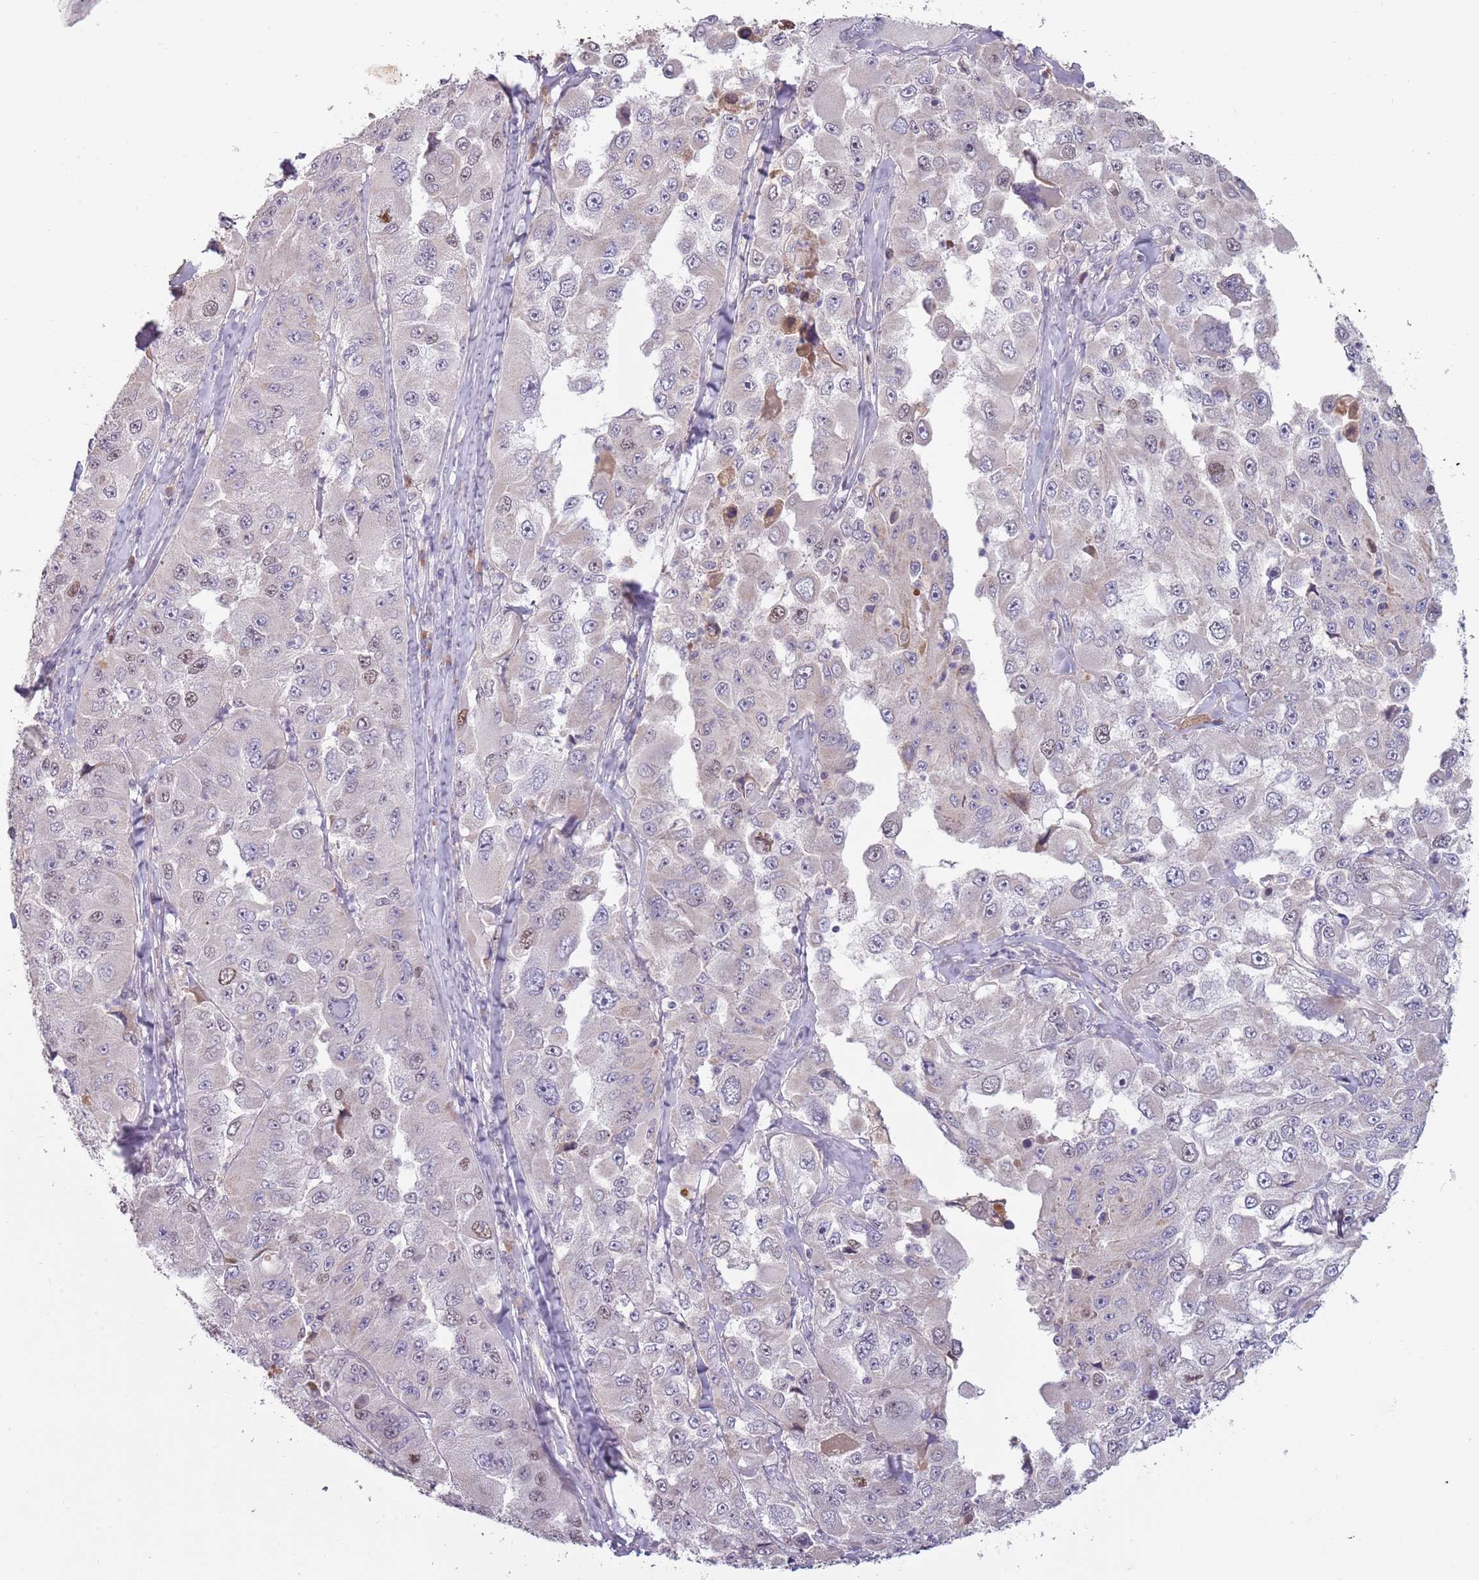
{"staining": {"intensity": "negative", "quantity": "none", "location": "none"}, "tissue": "melanoma", "cell_type": "Tumor cells", "image_type": "cancer", "snomed": [{"axis": "morphology", "description": "Malignant melanoma, Metastatic site"}, {"axis": "topography", "description": "Lymph node"}], "caption": "High power microscopy photomicrograph of an immunohistochemistry micrograph of malignant melanoma (metastatic site), revealing no significant staining in tumor cells. (DAB immunohistochemistry (IHC) visualized using brightfield microscopy, high magnification).", "gene": "SYS1", "patient": {"sex": "male", "age": 62}}